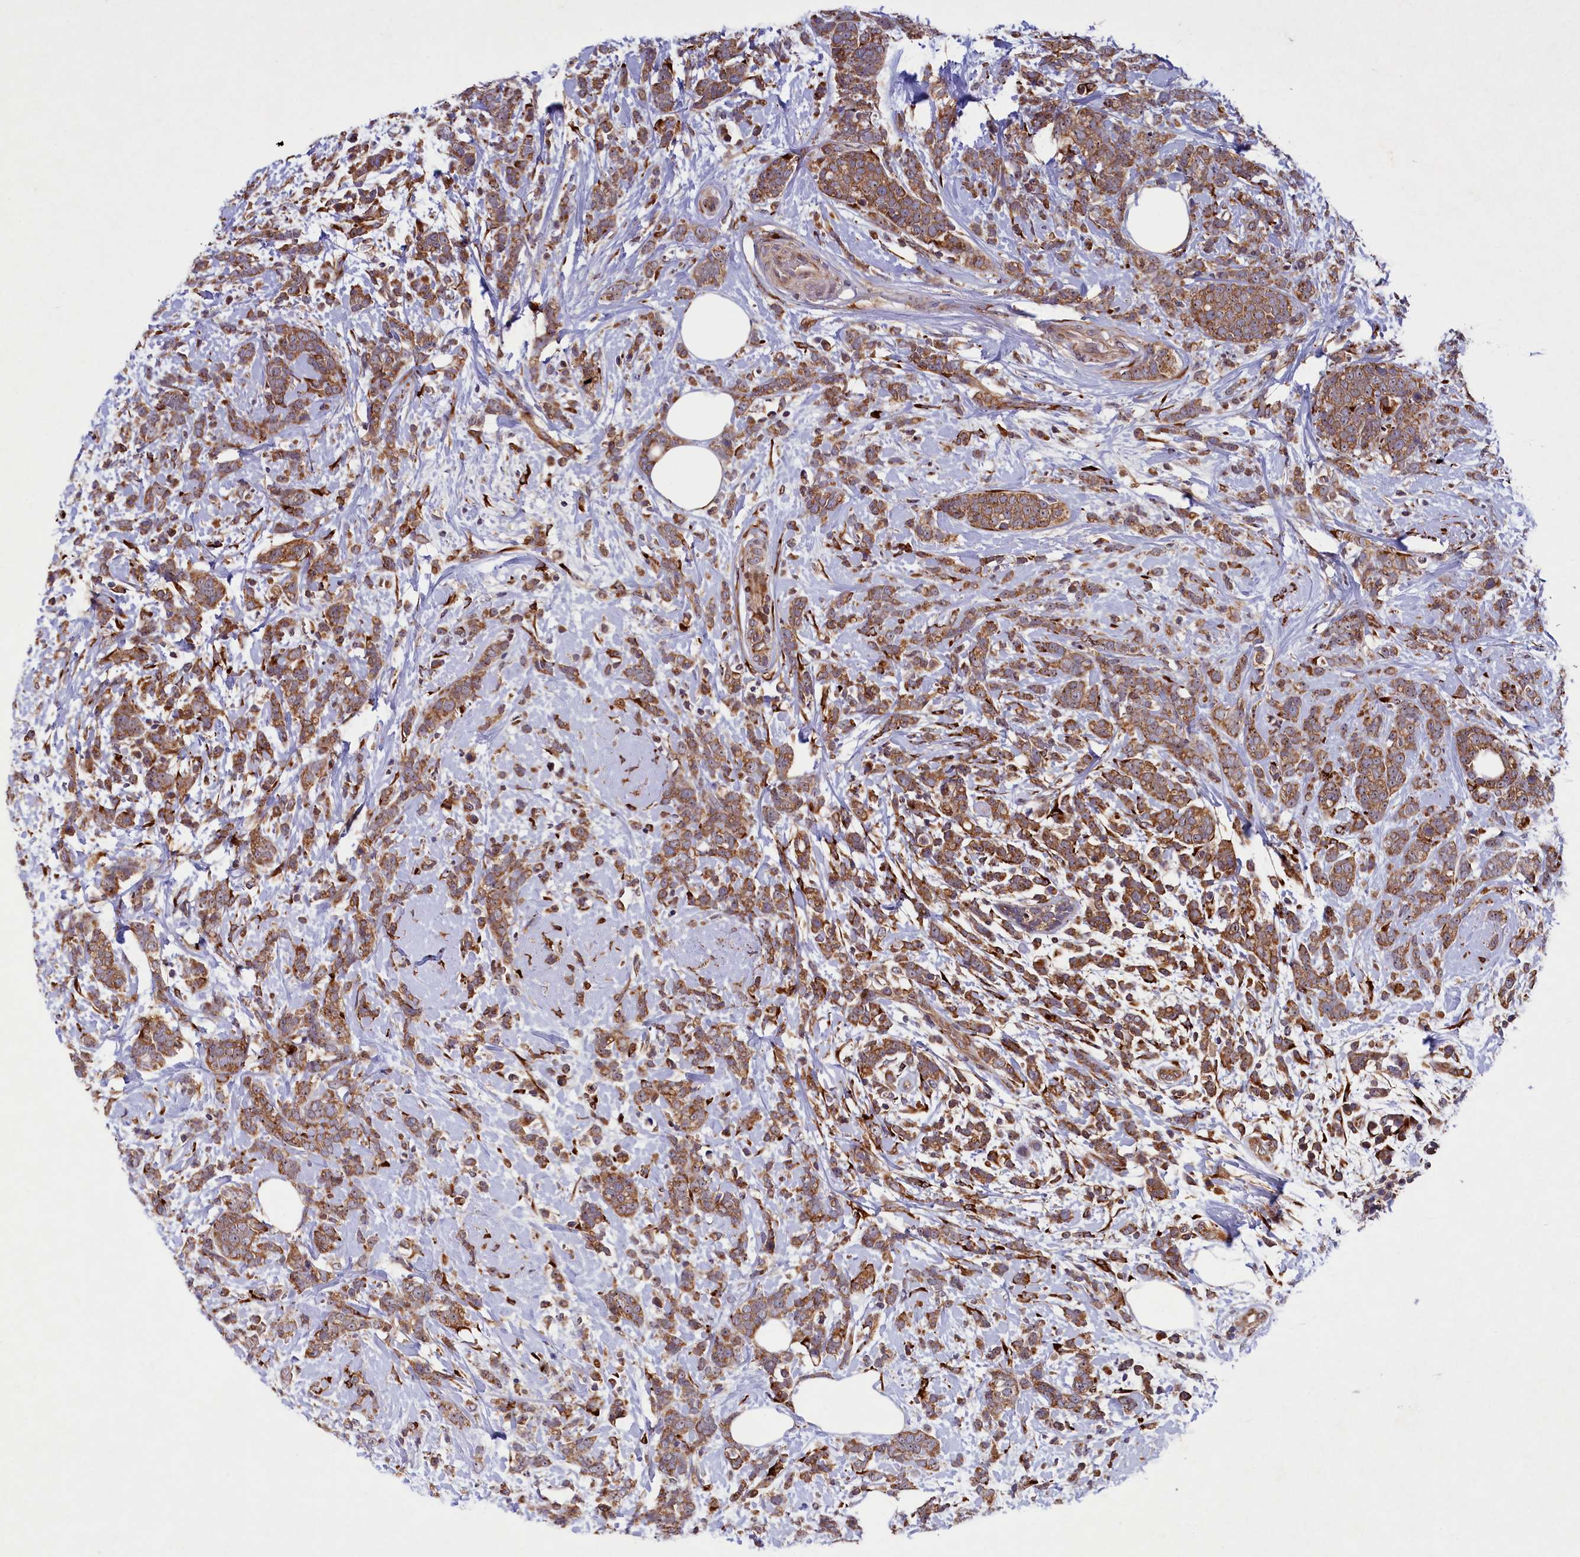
{"staining": {"intensity": "moderate", "quantity": ">75%", "location": "cytoplasmic/membranous"}, "tissue": "breast cancer", "cell_type": "Tumor cells", "image_type": "cancer", "snomed": [{"axis": "morphology", "description": "Lobular carcinoma"}, {"axis": "topography", "description": "Breast"}], "caption": "Breast cancer tissue exhibits moderate cytoplasmic/membranous expression in about >75% of tumor cells, visualized by immunohistochemistry.", "gene": "ARRDC4", "patient": {"sex": "female", "age": 58}}